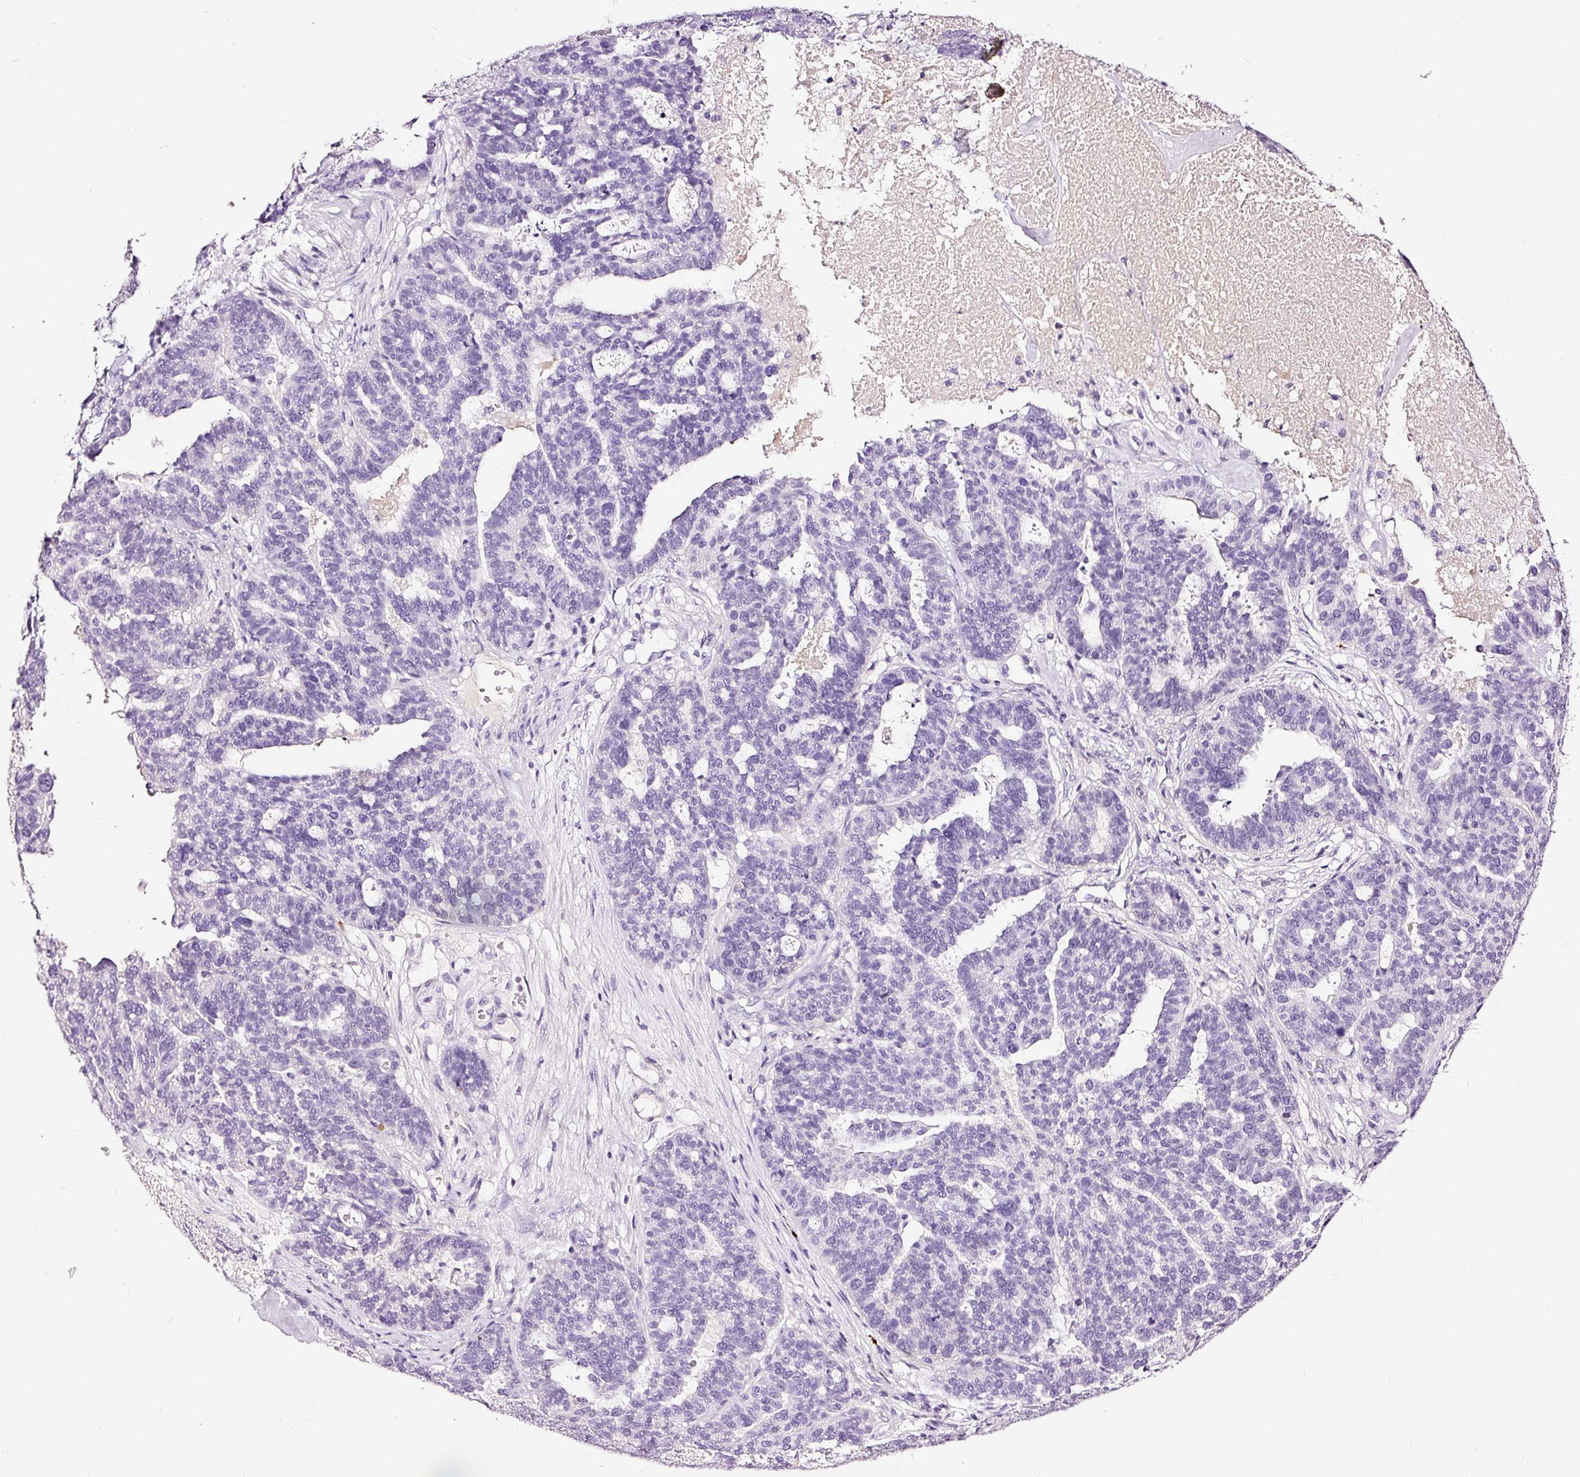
{"staining": {"intensity": "negative", "quantity": "none", "location": "none"}, "tissue": "ovarian cancer", "cell_type": "Tumor cells", "image_type": "cancer", "snomed": [{"axis": "morphology", "description": "Cystadenocarcinoma, serous, NOS"}, {"axis": "topography", "description": "Ovary"}], "caption": "The micrograph demonstrates no staining of tumor cells in ovarian cancer.", "gene": "LAMP3", "patient": {"sex": "female", "age": 59}}